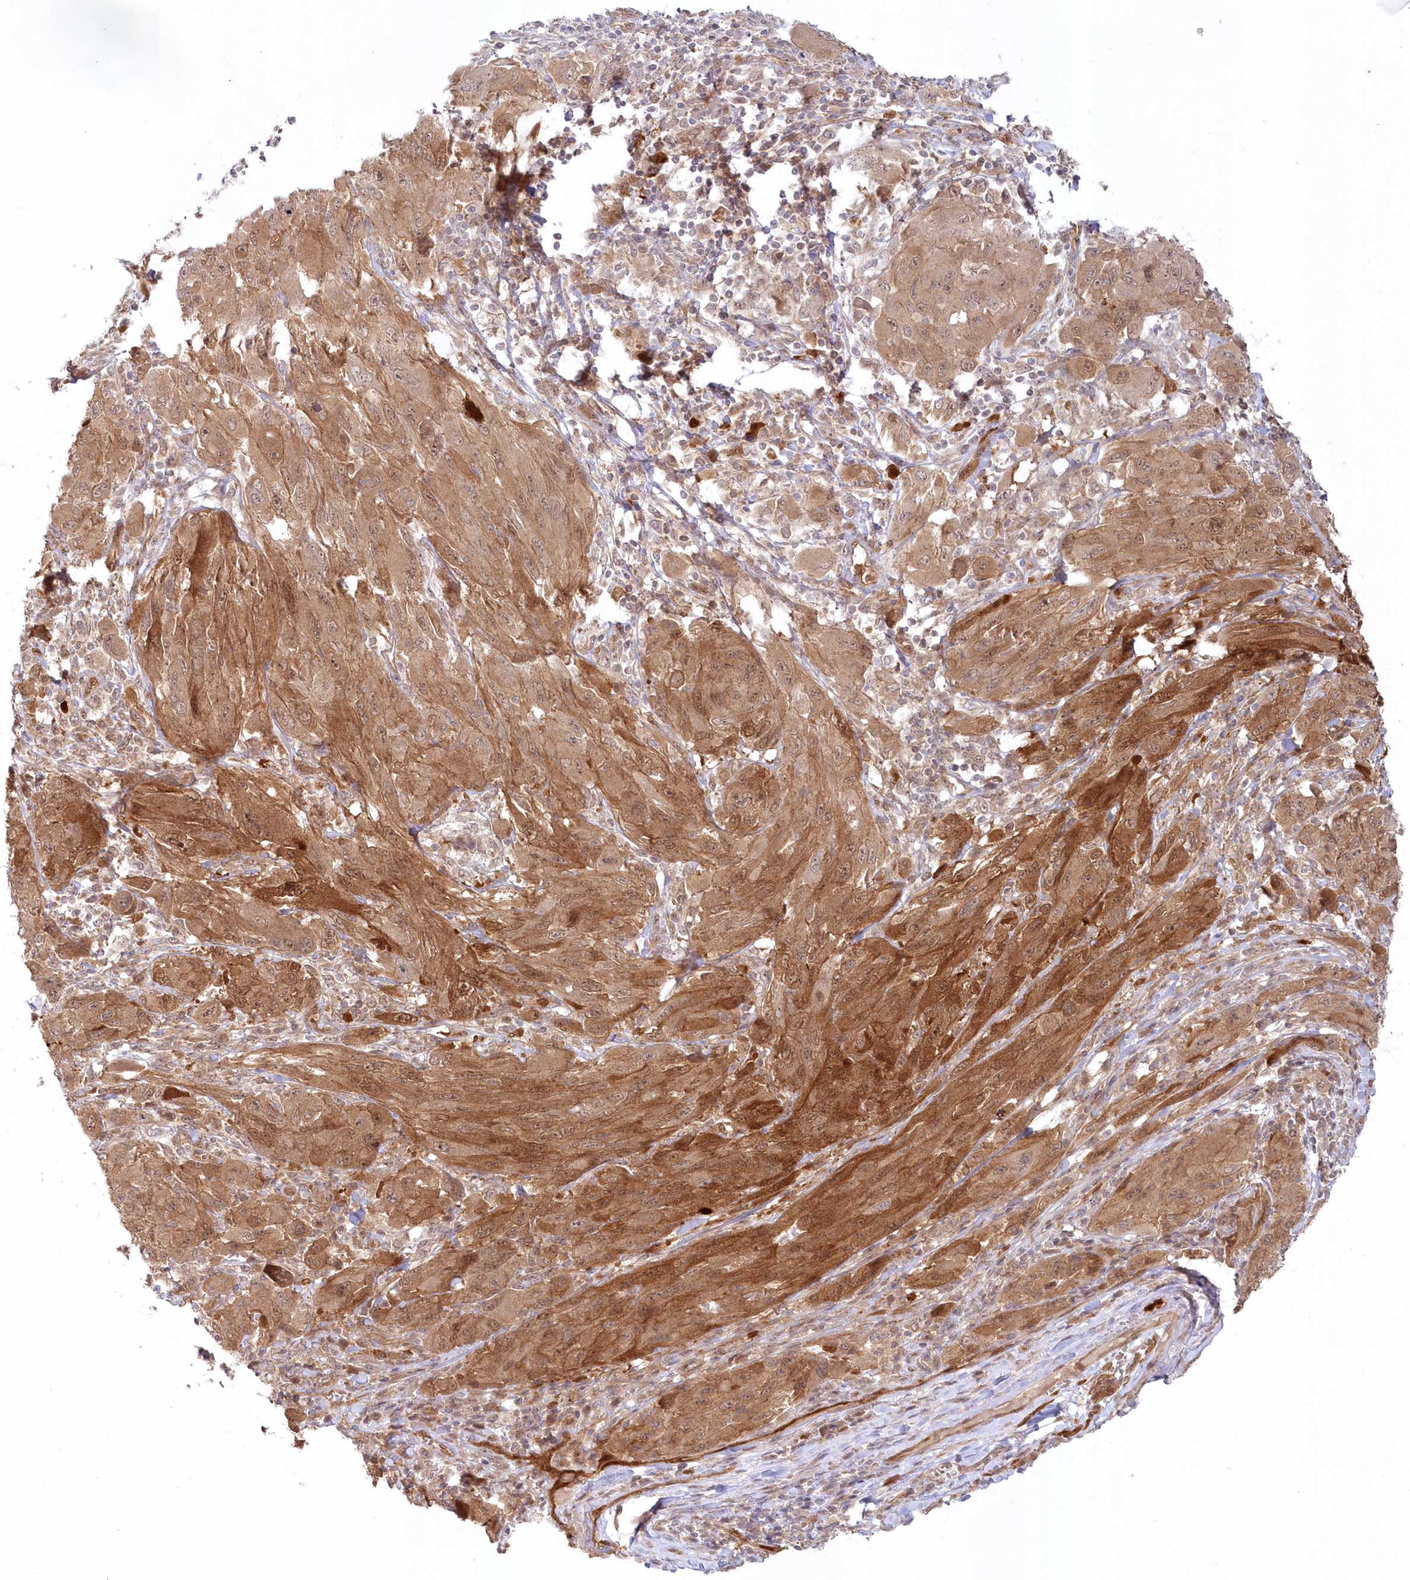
{"staining": {"intensity": "moderate", "quantity": ">75%", "location": "cytoplasmic/membranous,nuclear"}, "tissue": "melanoma", "cell_type": "Tumor cells", "image_type": "cancer", "snomed": [{"axis": "morphology", "description": "Malignant melanoma, NOS"}, {"axis": "topography", "description": "Skin"}], "caption": "A brown stain labels moderate cytoplasmic/membranous and nuclear positivity of a protein in human melanoma tumor cells. (Brightfield microscopy of DAB IHC at high magnification).", "gene": "GBE1", "patient": {"sex": "female", "age": 91}}